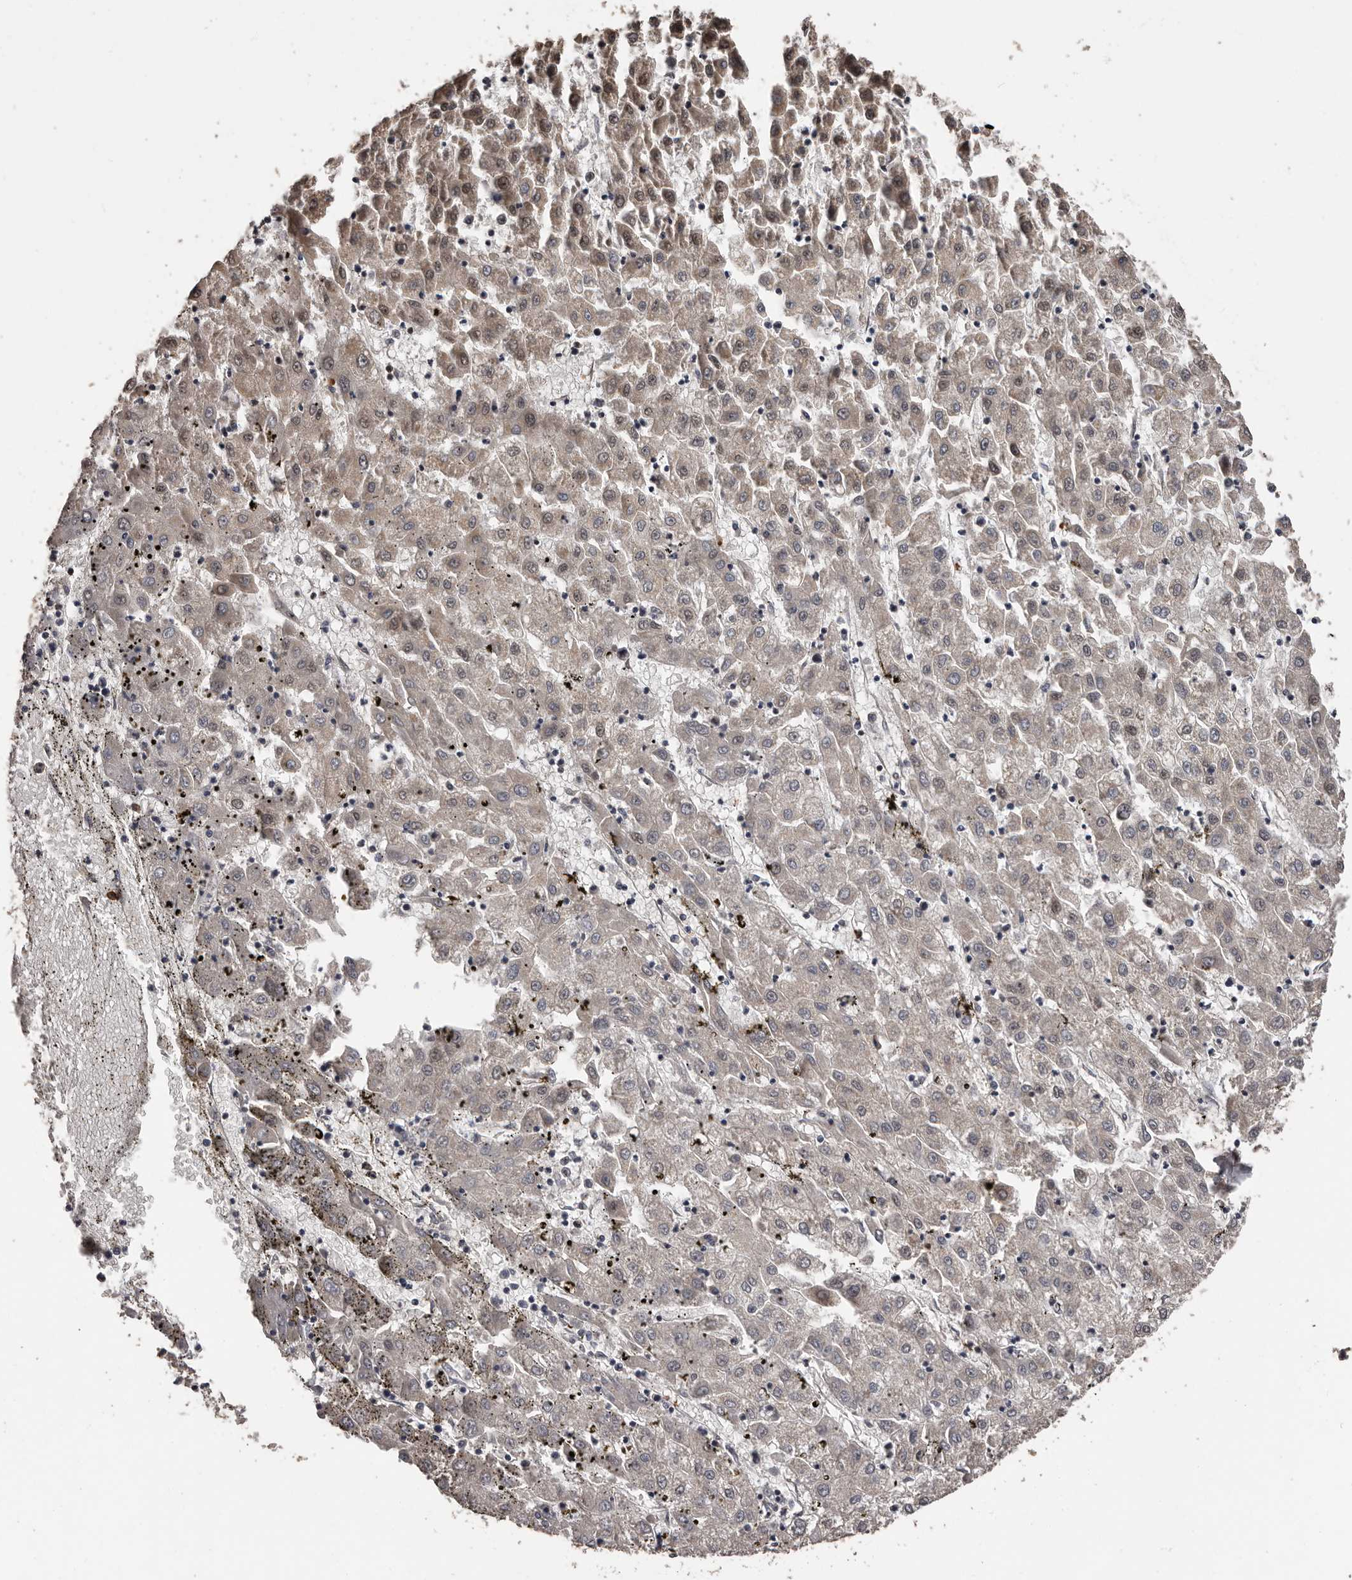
{"staining": {"intensity": "weak", "quantity": "<25%", "location": "cytoplasmic/membranous,nuclear"}, "tissue": "liver cancer", "cell_type": "Tumor cells", "image_type": "cancer", "snomed": [{"axis": "morphology", "description": "Carcinoma, Hepatocellular, NOS"}, {"axis": "topography", "description": "Liver"}], "caption": "Tumor cells show no significant expression in hepatocellular carcinoma (liver).", "gene": "VPS37A", "patient": {"sex": "male", "age": 72}}